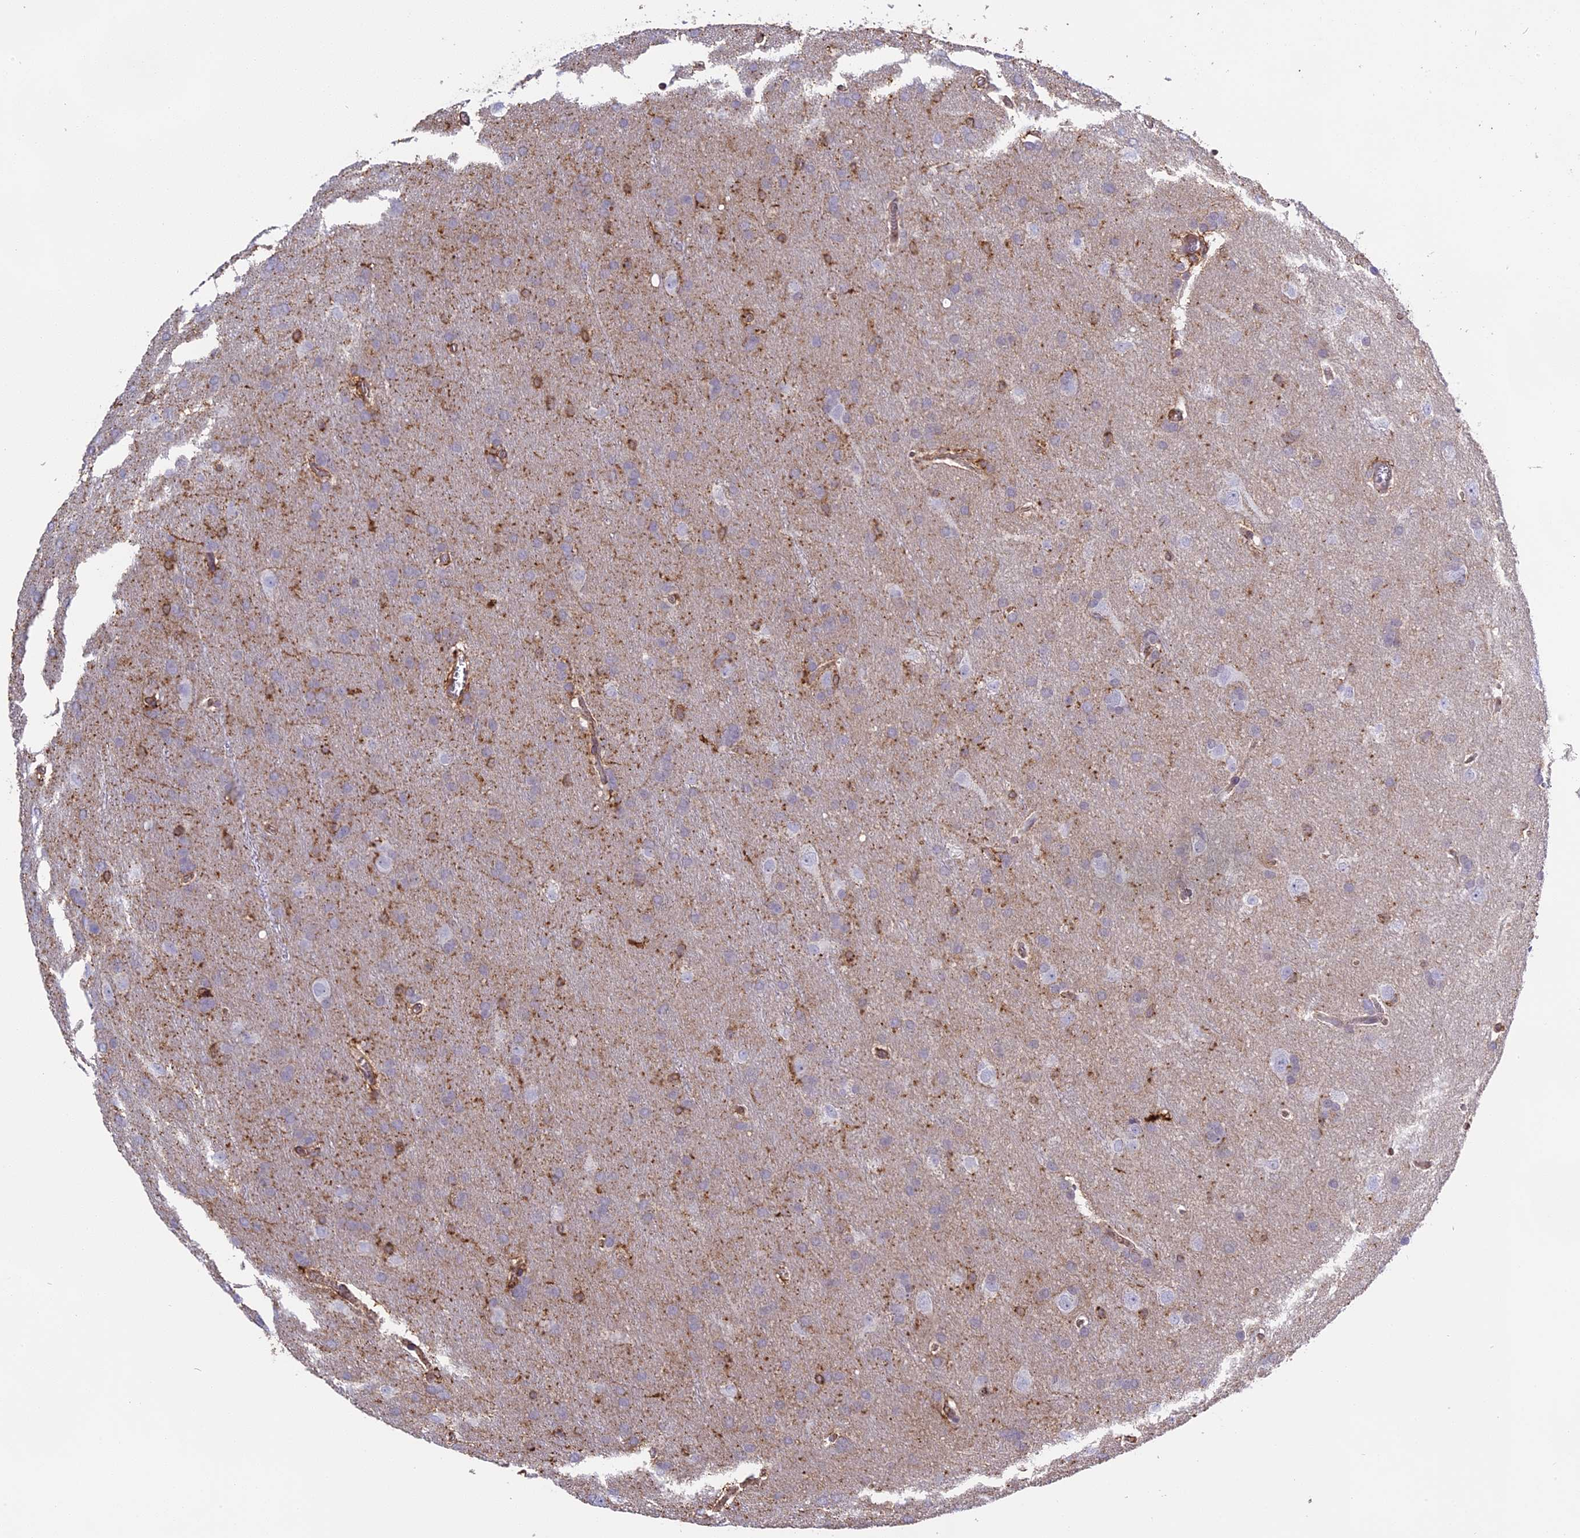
{"staining": {"intensity": "weak", "quantity": "25%-75%", "location": "cytoplasmic/membranous"}, "tissue": "glioma", "cell_type": "Tumor cells", "image_type": "cancer", "snomed": [{"axis": "morphology", "description": "Glioma, malignant, Low grade"}, {"axis": "topography", "description": "Brain"}], "caption": "Protein analysis of low-grade glioma (malignant) tissue shows weak cytoplasmic/membranous positivity in about 25%-75% of tumor cells. The staining is performed using DAB brown chromogen to label protein expression. The nuclei are counter-stained blue using hematoxylin.", "gene": "TMEM255B", "patient": {"sex": "female", "age": 32}}